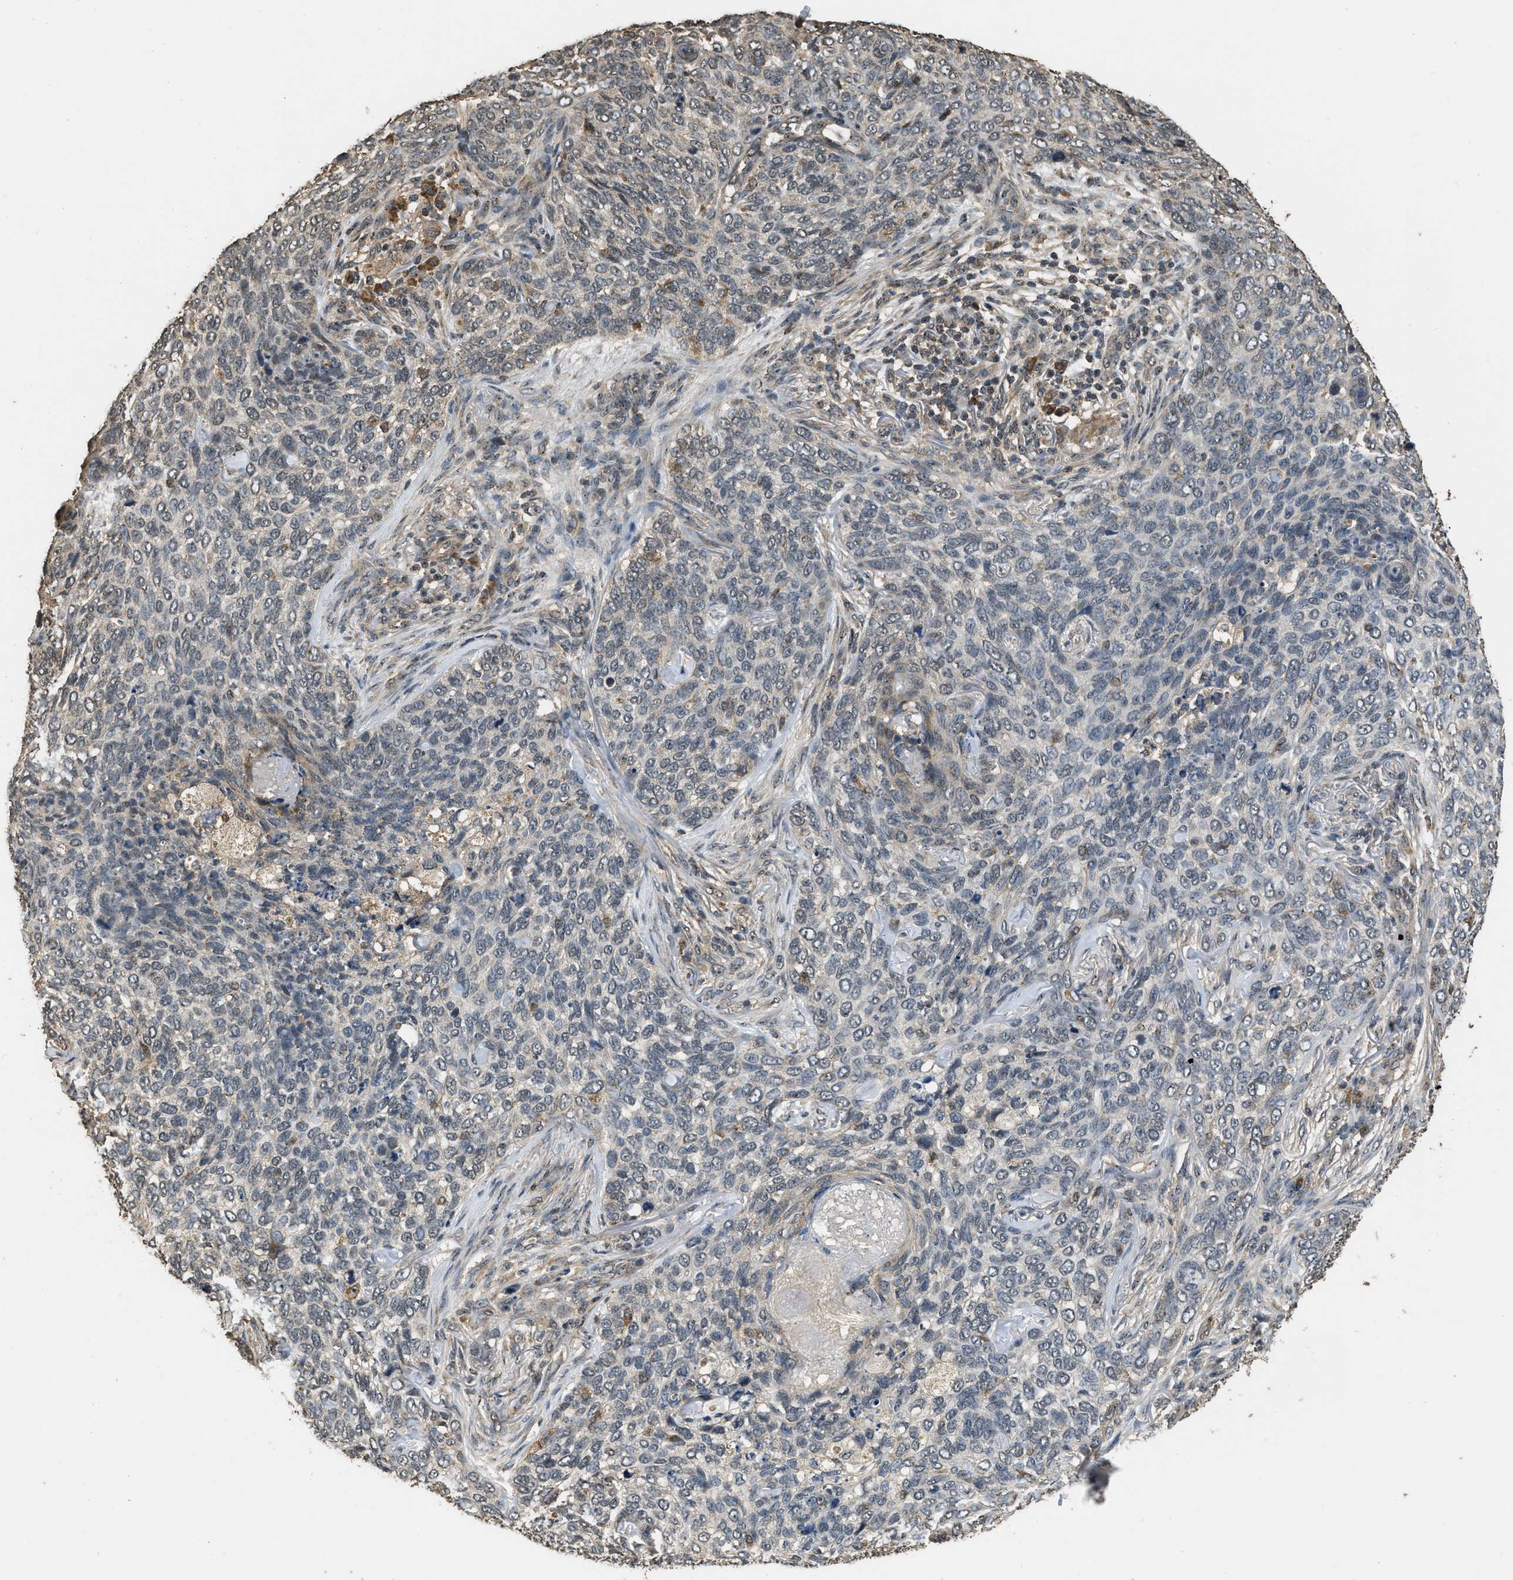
{"staining": {"intensity": "negative", "quantity": "none", "location": "none"}, "tissue": "skin cancer", "cell_type": "Tumor cells", "image_type": "cancer", "snomed": [{"axis": "morphology", "description": "Basal cell carcinoma"}, {"axis": "topography", "description": "Skin"}], "caption": "DAB (3,3'-diaminobenzidine) immunohistochemical staining of skin cancer (basal cell carcinoma) shows no significant positivity in tumor cells. (Immunohistochemistry, brightfield microscopy, high magnification).", "gene": "DENND6B", "patient": {"sex": "female", "age": 64}}